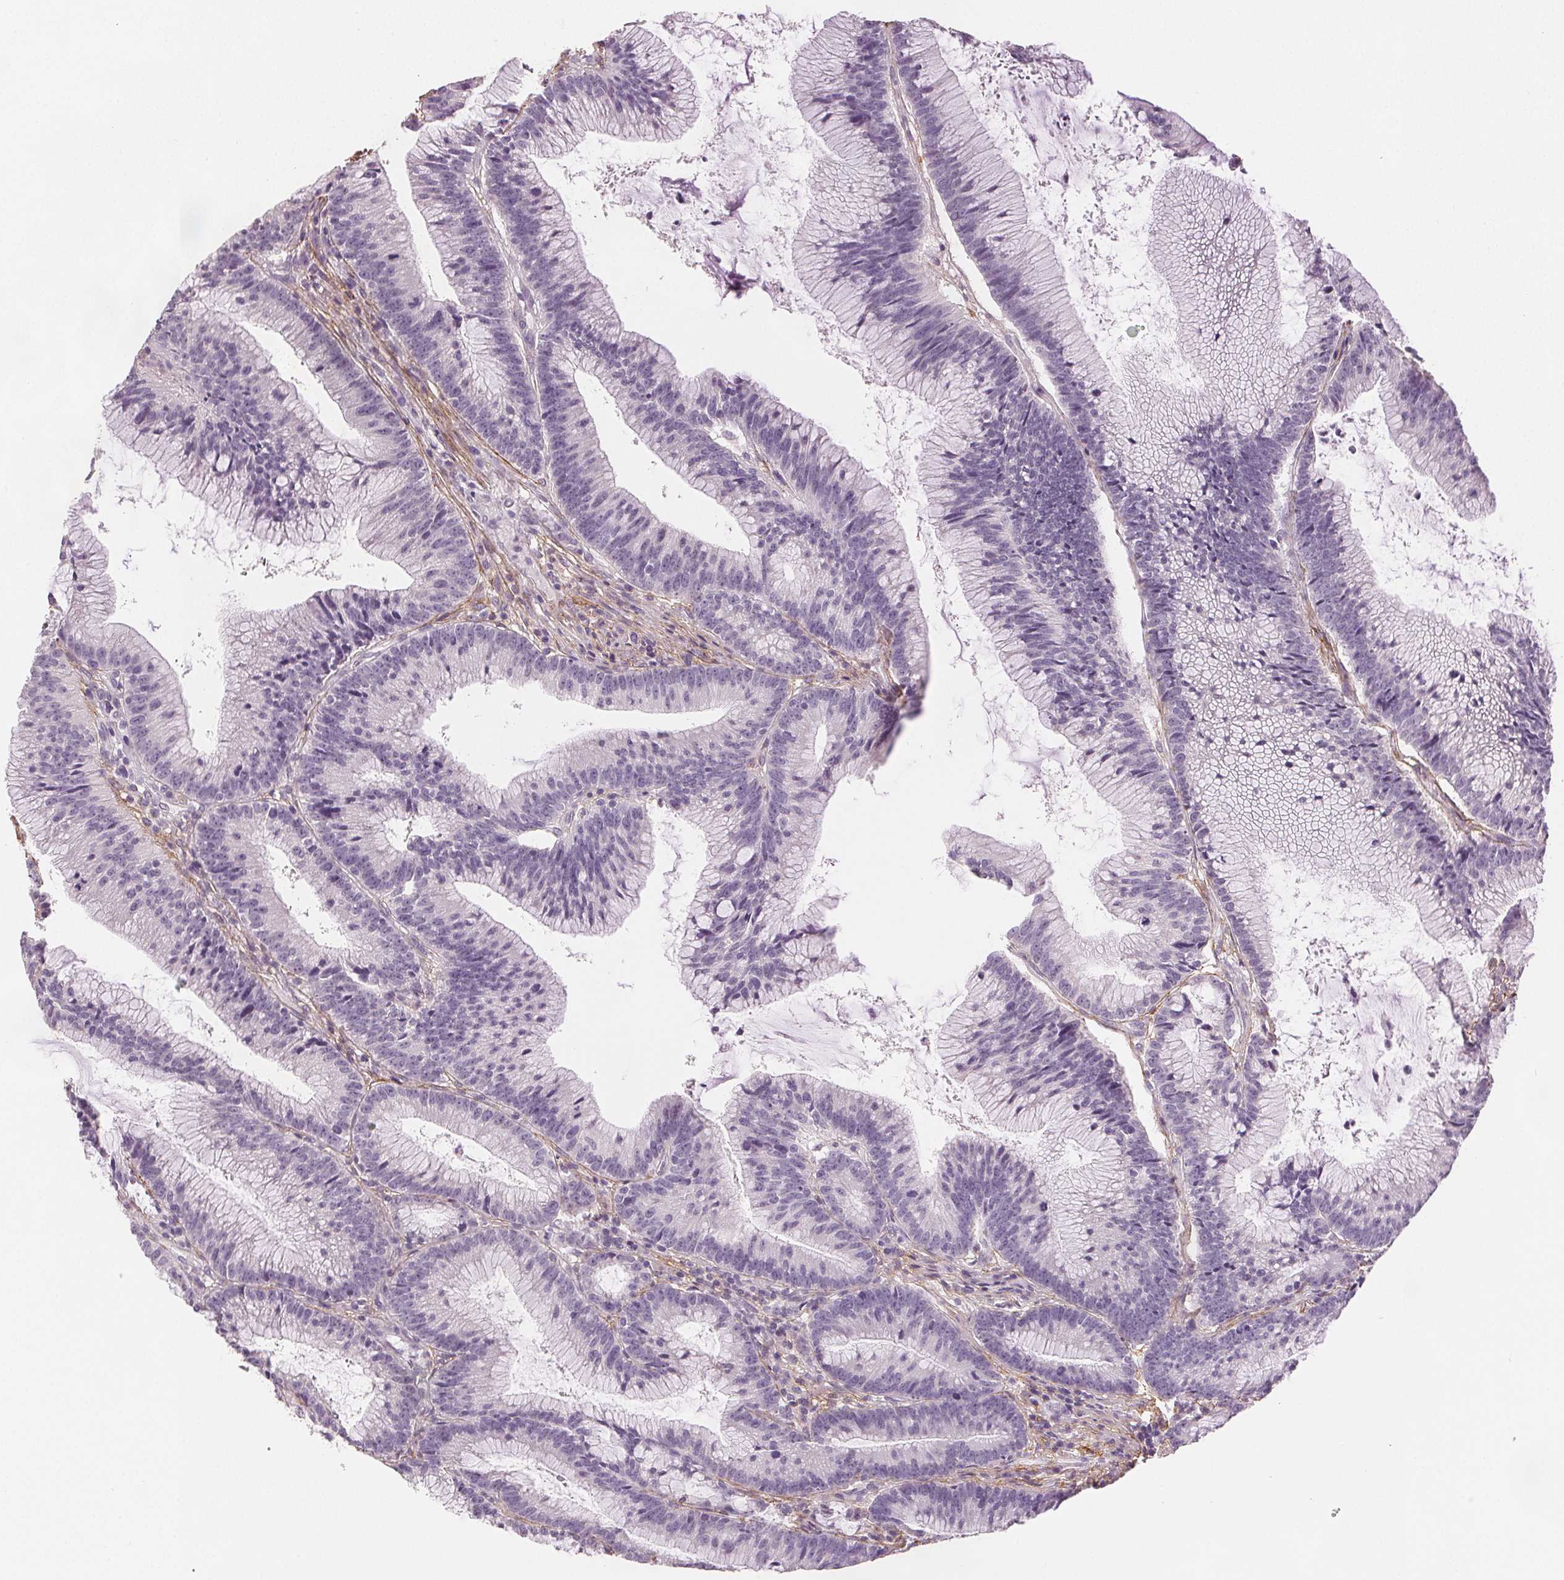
{"staining": {"intensity": "negative", "quantity": "none", "location": "none"}, "tissue": "colorectal cancer", "cell_type": "Tumor cells", "image_type": "cancer", "snomed": [{"axis": "morphology", "description": "Adenocarcinoma, NOS"}, {"axis": "topography", "description": "Colon"}], "caption": "Immunohistochemical staining of human colorectal cancer (adenocarcinoma) reveals no significant expression in tumor cells.", "gene": "FBN1", "patient": {"sex": "female", "age": 78}}